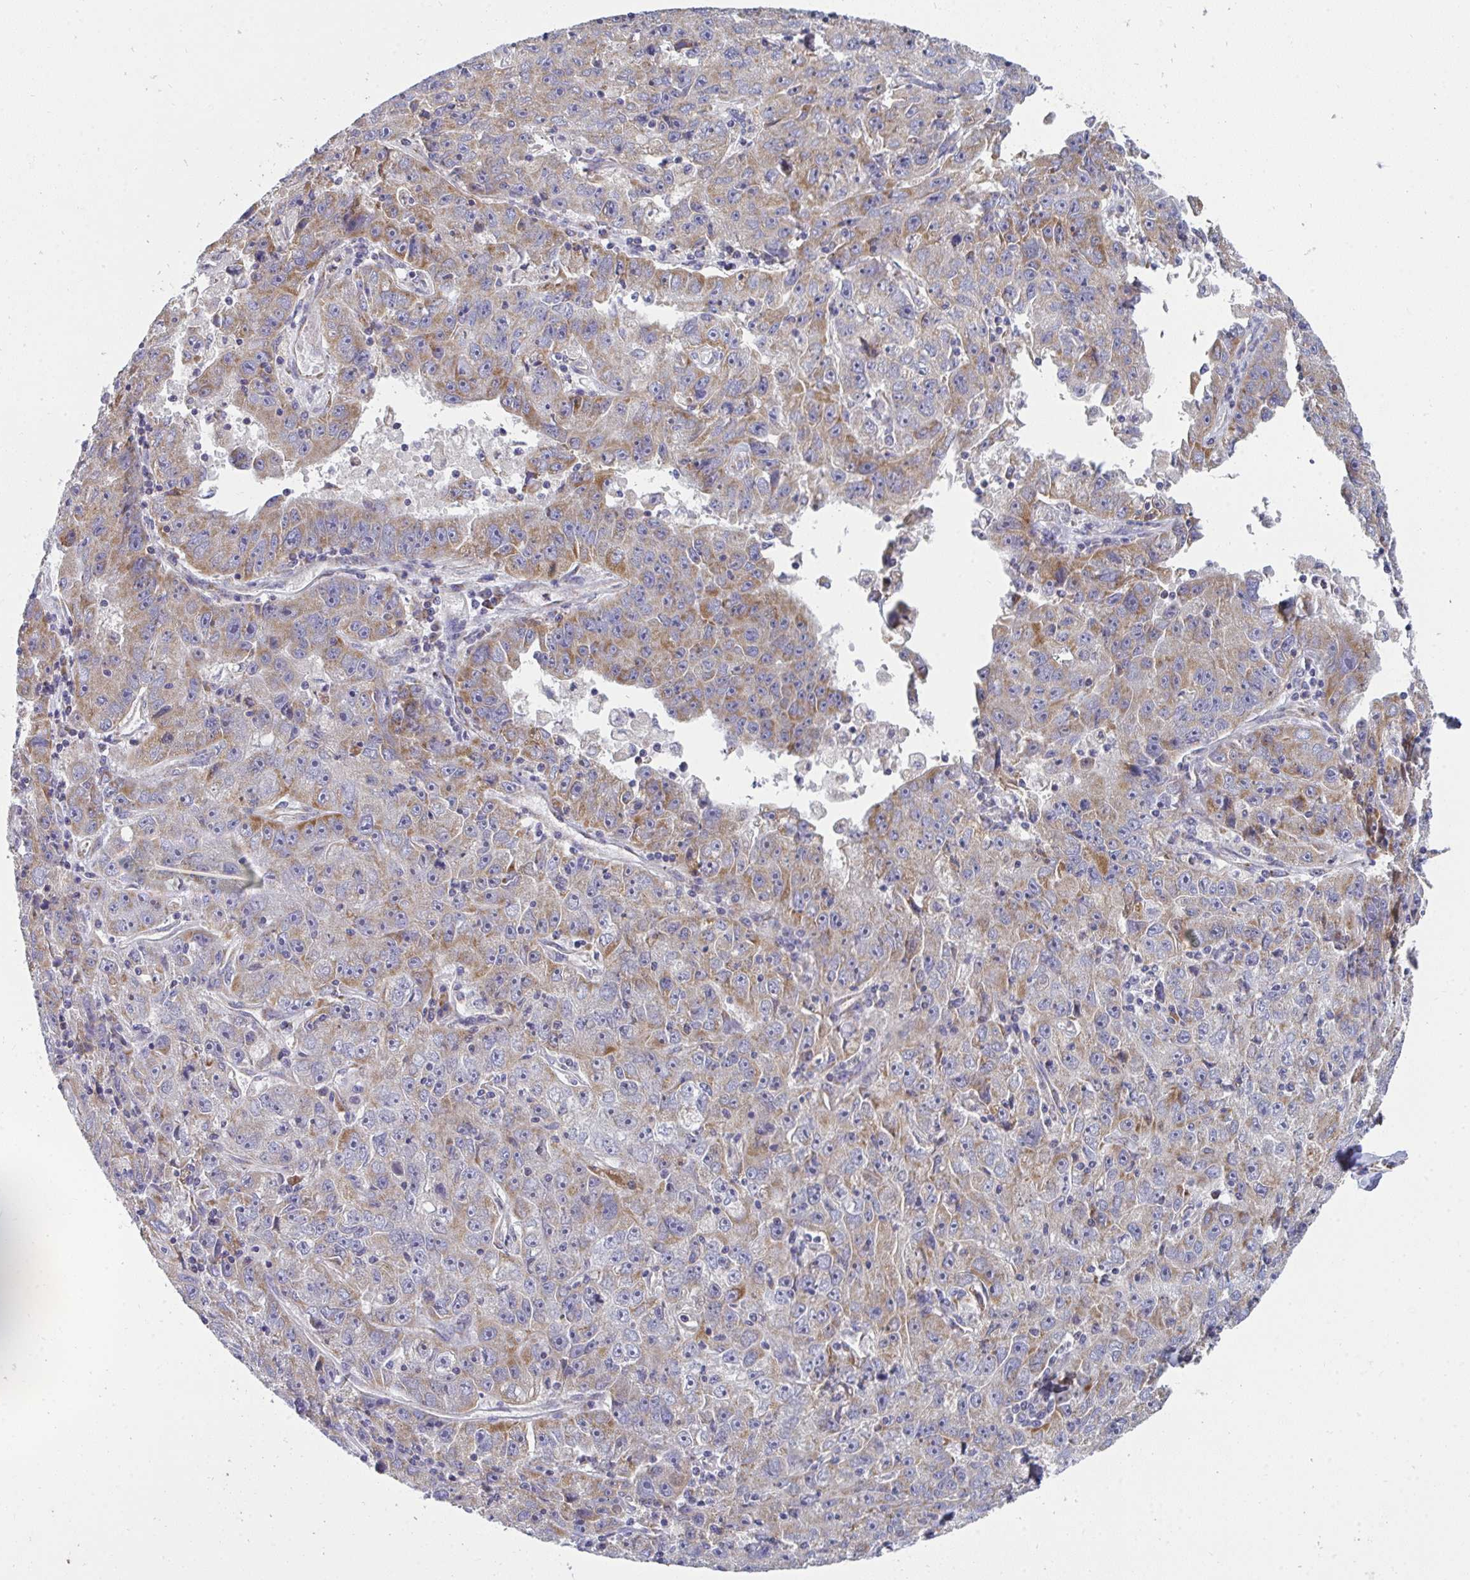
{"staining": {"intensity": "moderate", "quantity": "25%-75%", "location": "cytoplasmic/membranous"}, "tissue": "lung cancer", "cell_type": "Tumor cells", "image_type": "cancer", "snomed": [{"axis": "morphology", "description": "Normal morphology"}, {"axis": "morphology", "description": "Adenocarcinoma, NOS"}, {"axis": "topography", "description": "Lymph node"}, {"axis": "topography", "description": "Lung"}], "caption": "Tumor cells reveal moderate cytoplasmic/membranous positivity in about 25%-75% of cells in lung adenocarcinoma.", "gene": "FAHD1", "patient": {"sex": "female", "age": 57}}